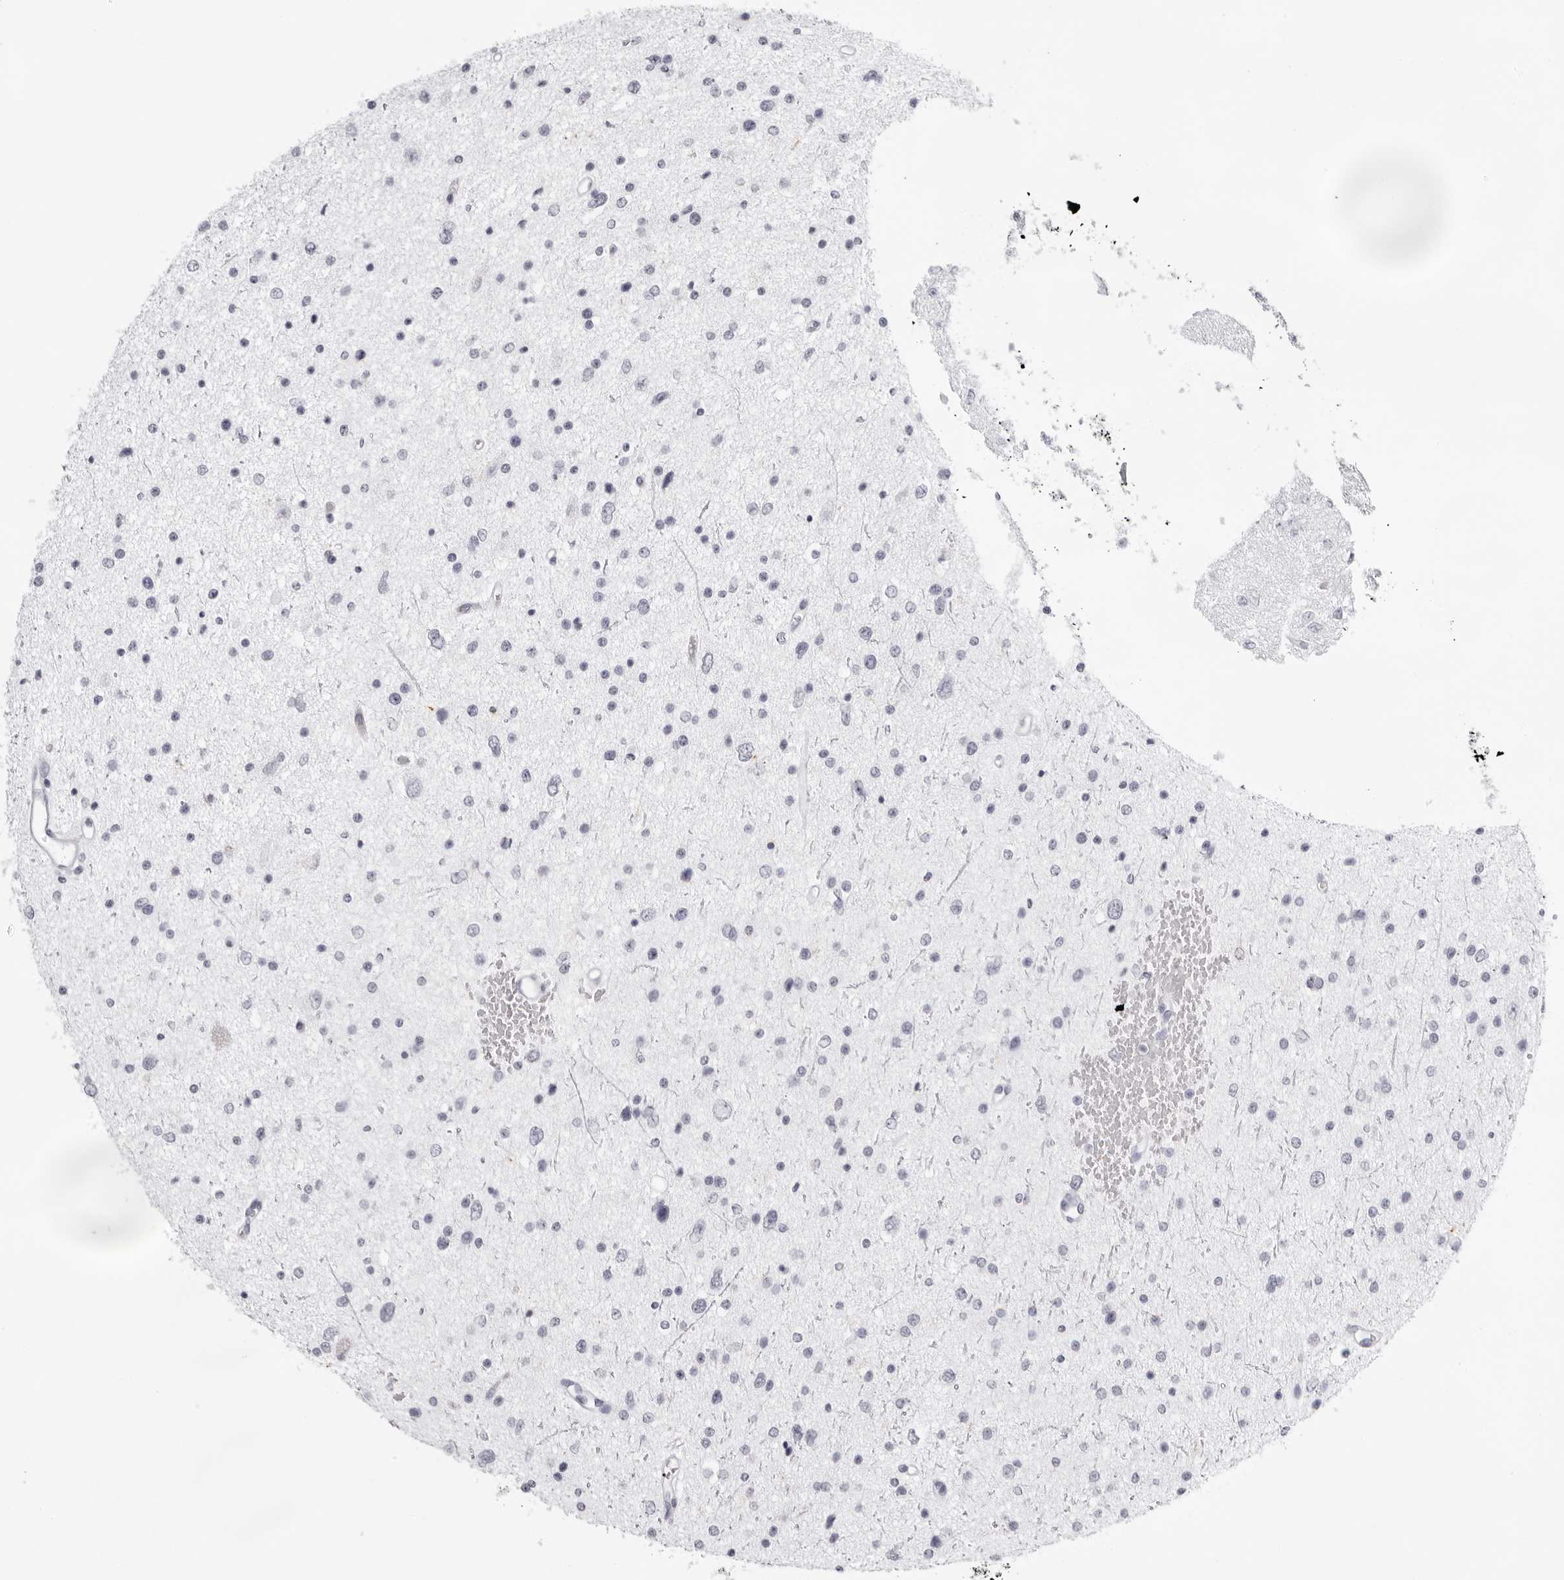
{"staining": {"intensity": "negative", "quantity": "none", "location": "none"}, "tissue": "glioma", "cell_type": "Tumor cells", "image_type": "cancer", "snomed": [{"axis": "morphology", "description": "Glioma, malignant, Low grade"}, {"axis": "topography", "description": "Brain"}], "caption": "Tumor cells are negative for brown protein staining in glioma. (DAB (3,3'-diaminobenzidine) immunohistochemistry (IHC), high magnification).", "gene": "TMOD4", "patient": {"sex": "female", "age": 37}}